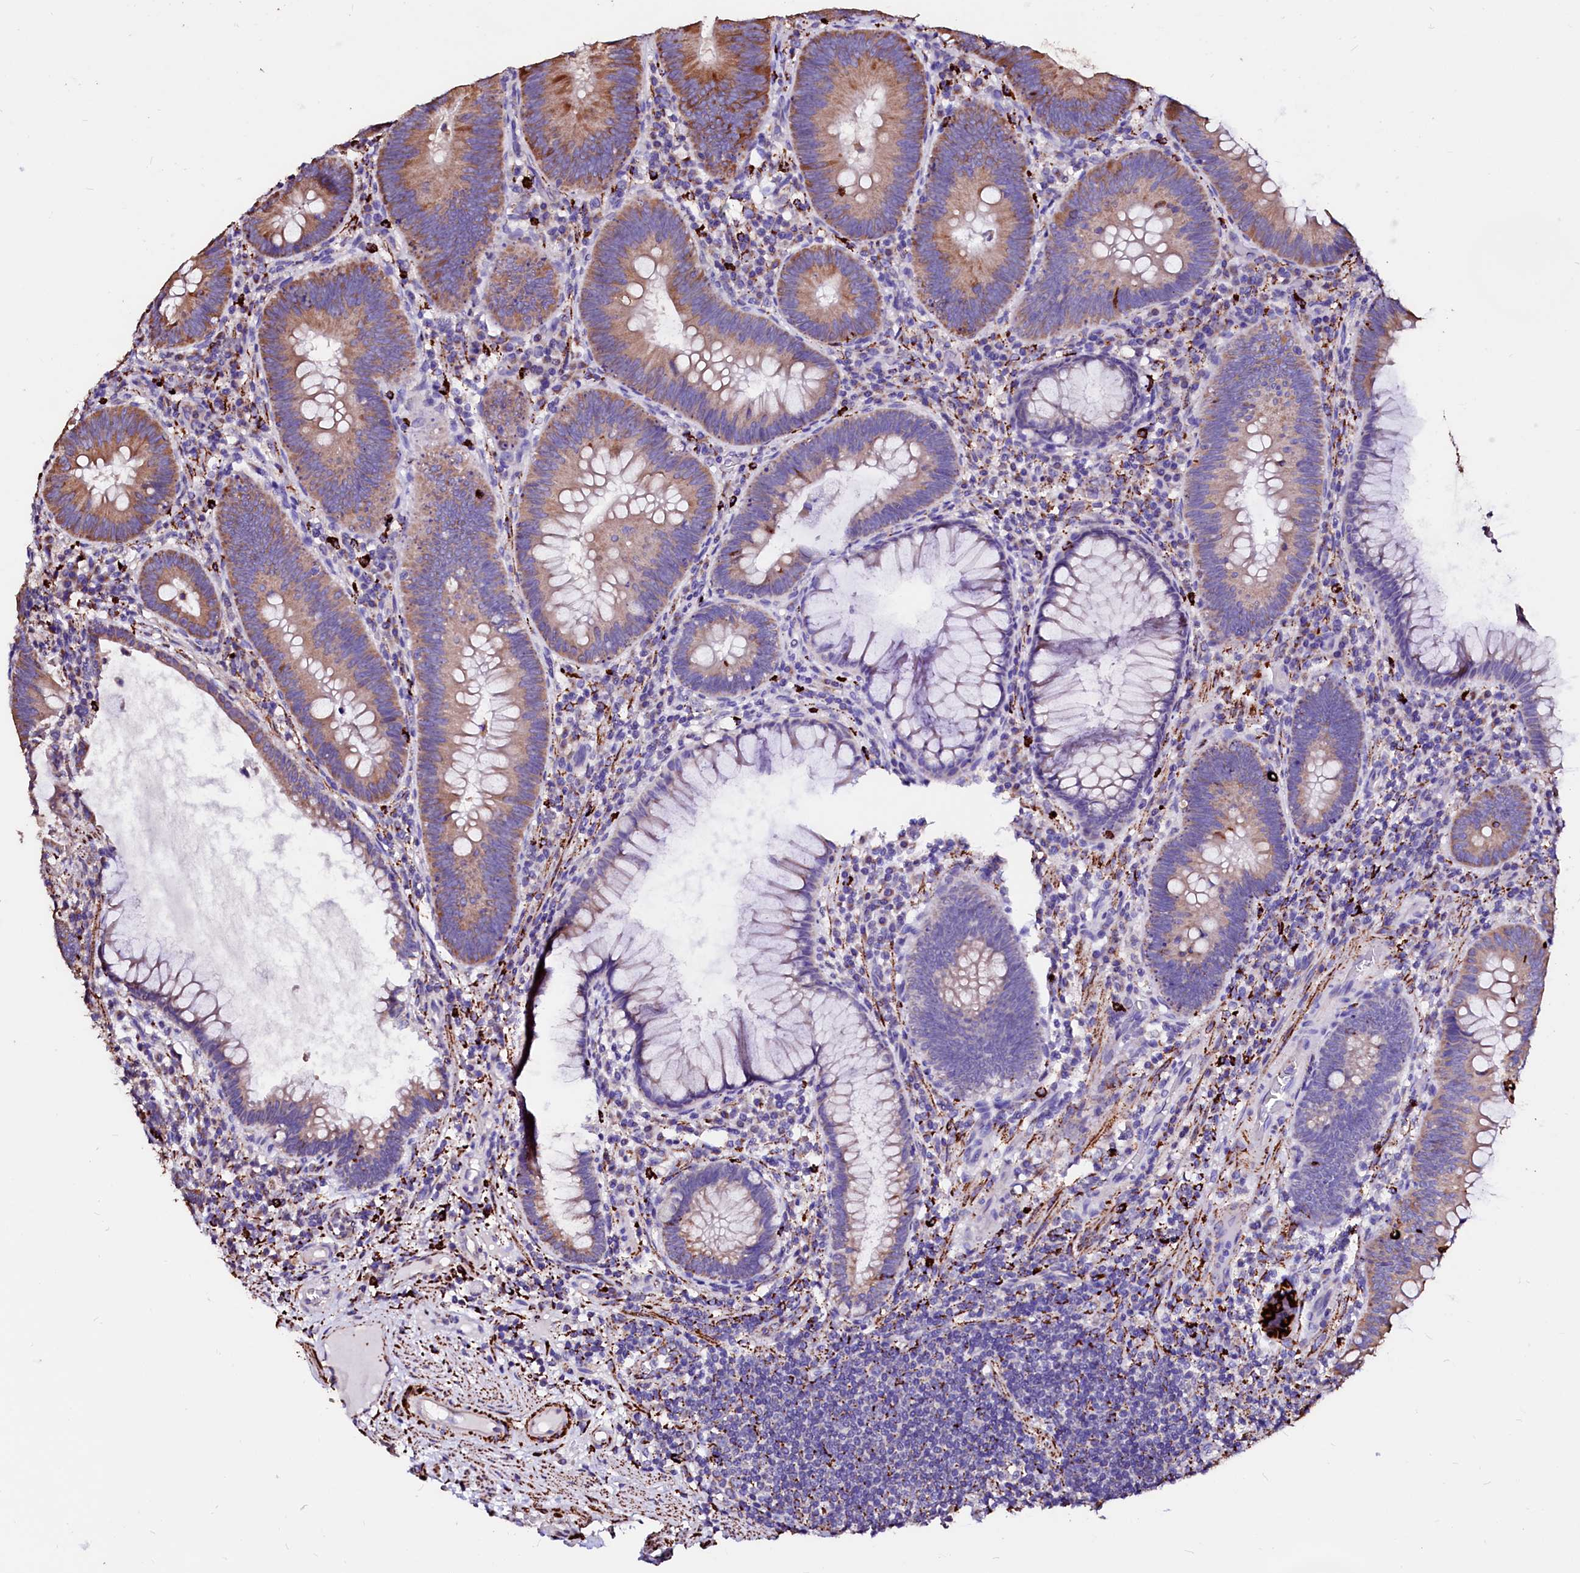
{"staining": {"intensity": "moderate", "quantity": "25%-75%", "location": "cytoplasmic/membranous"}, "tissue": "colorectal cancer", "cell_type": "Tumor cells", "image_type": "cancer", "snomed": [{"axis": "morphology", "description": "Adenocarcinoma, NOS"}, {"axis": "topography", "description": "Rectum"}], "caption": "This photomicrograph displays IHC staining of human adenocarcinoma (colorectal), with medium moderate cytoplasmic/membranous staining in about 25%-75% of tumor cells.", "gene": "MAOB", "patient": {"sex": "female", "age": 75}}